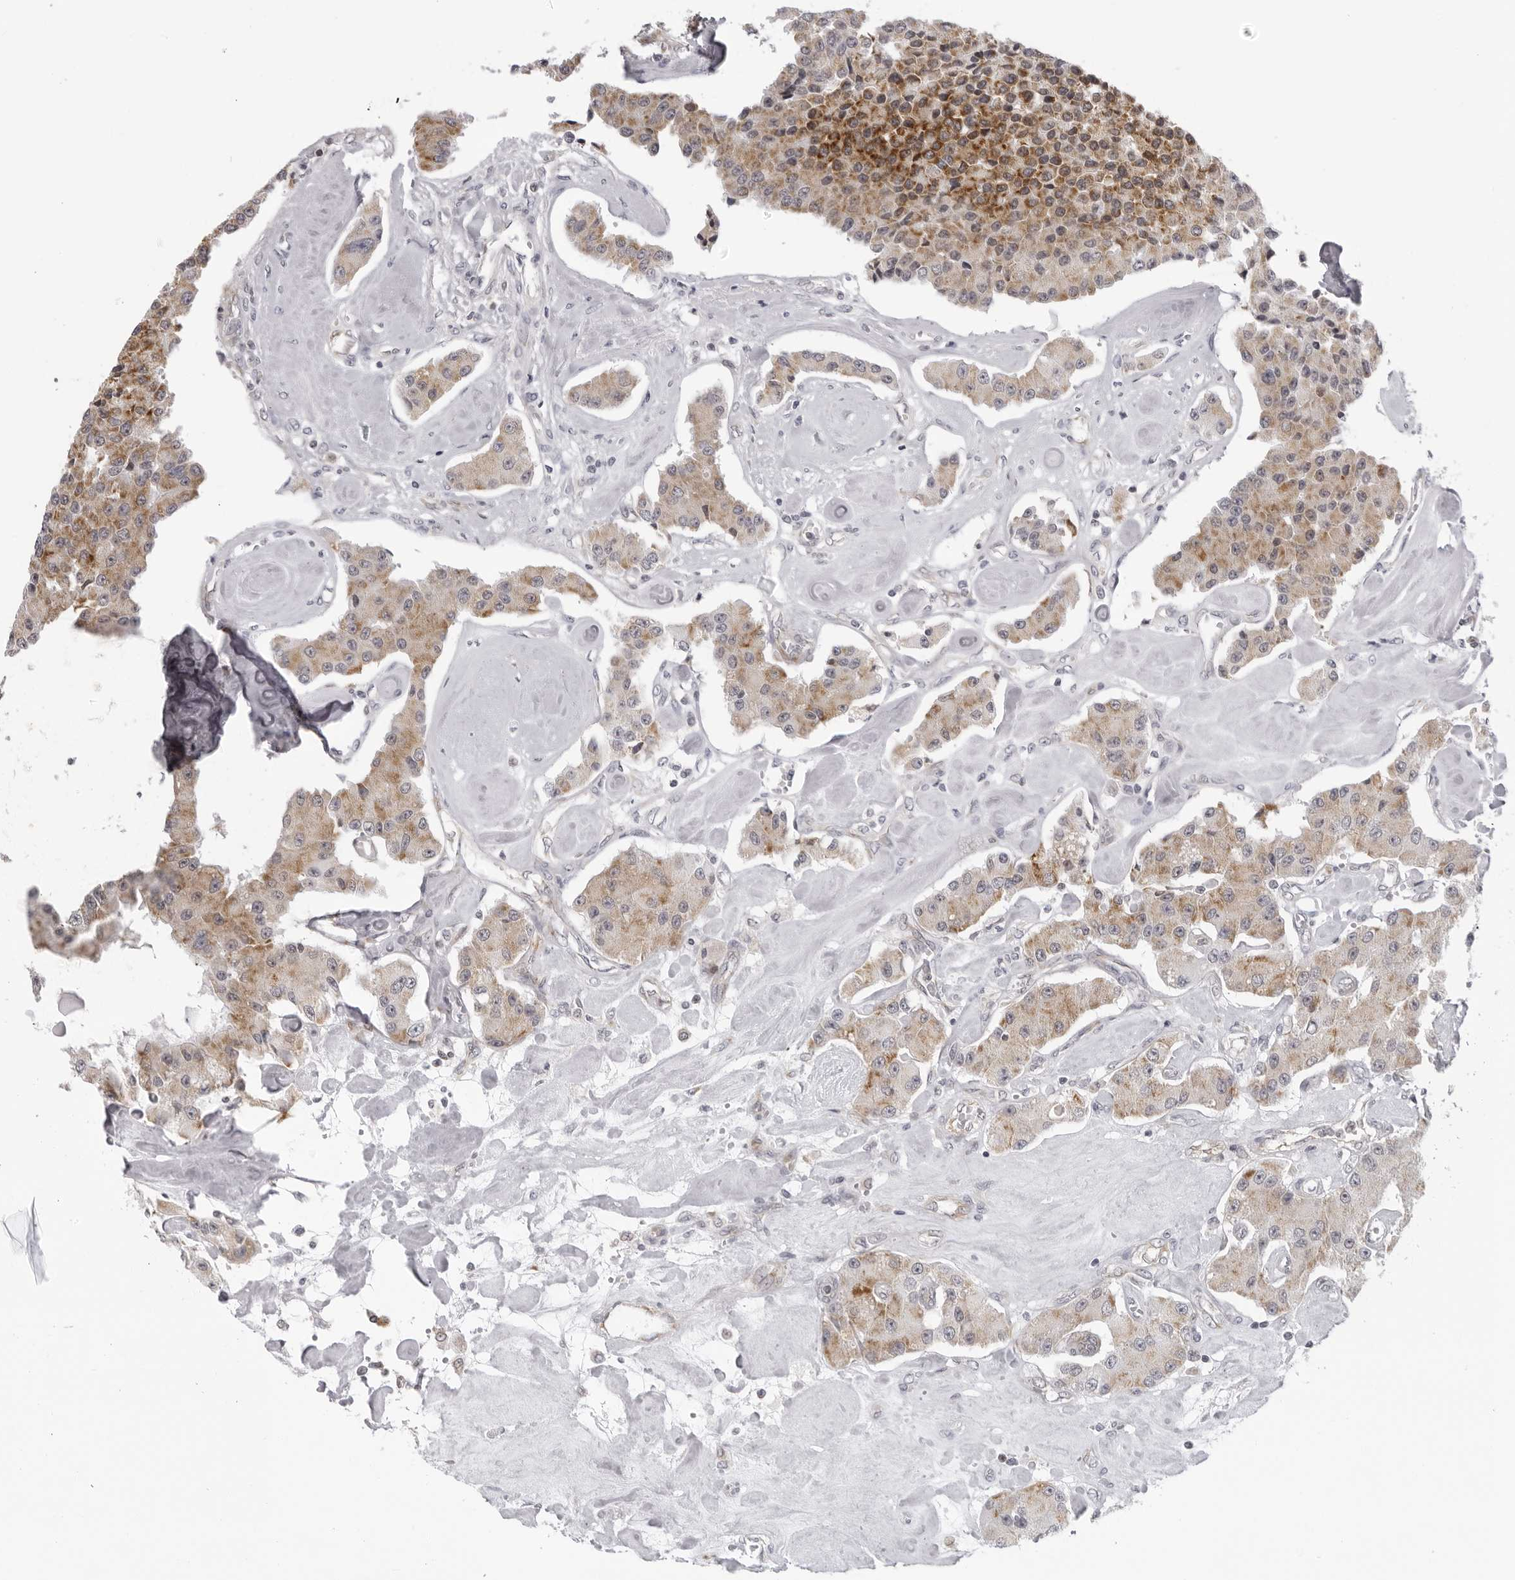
{"staining": {"intensity": "moderate", "quantity": ">75%", "location": "cytoplasmic/membranous"}, "tissue": "carcinoid", "cell_type": "Tumor cells", "image_type": "cancer", "snomed": [{"axis": "morphology", "description": "Carcinoid, malignant, NOS"}, {"axis": "topography", "description": "Pancreas"}], "caption": "Immunohistochemistry histopathology image of human malignant carcinoid stained for a protein (brown), which exhibits medium levels of moderate cytoplasmic/membranous expression in approximately >75% of tumor cells.", "gene": "MRPS15", "patient": {"sex": "male", "age": 41}}